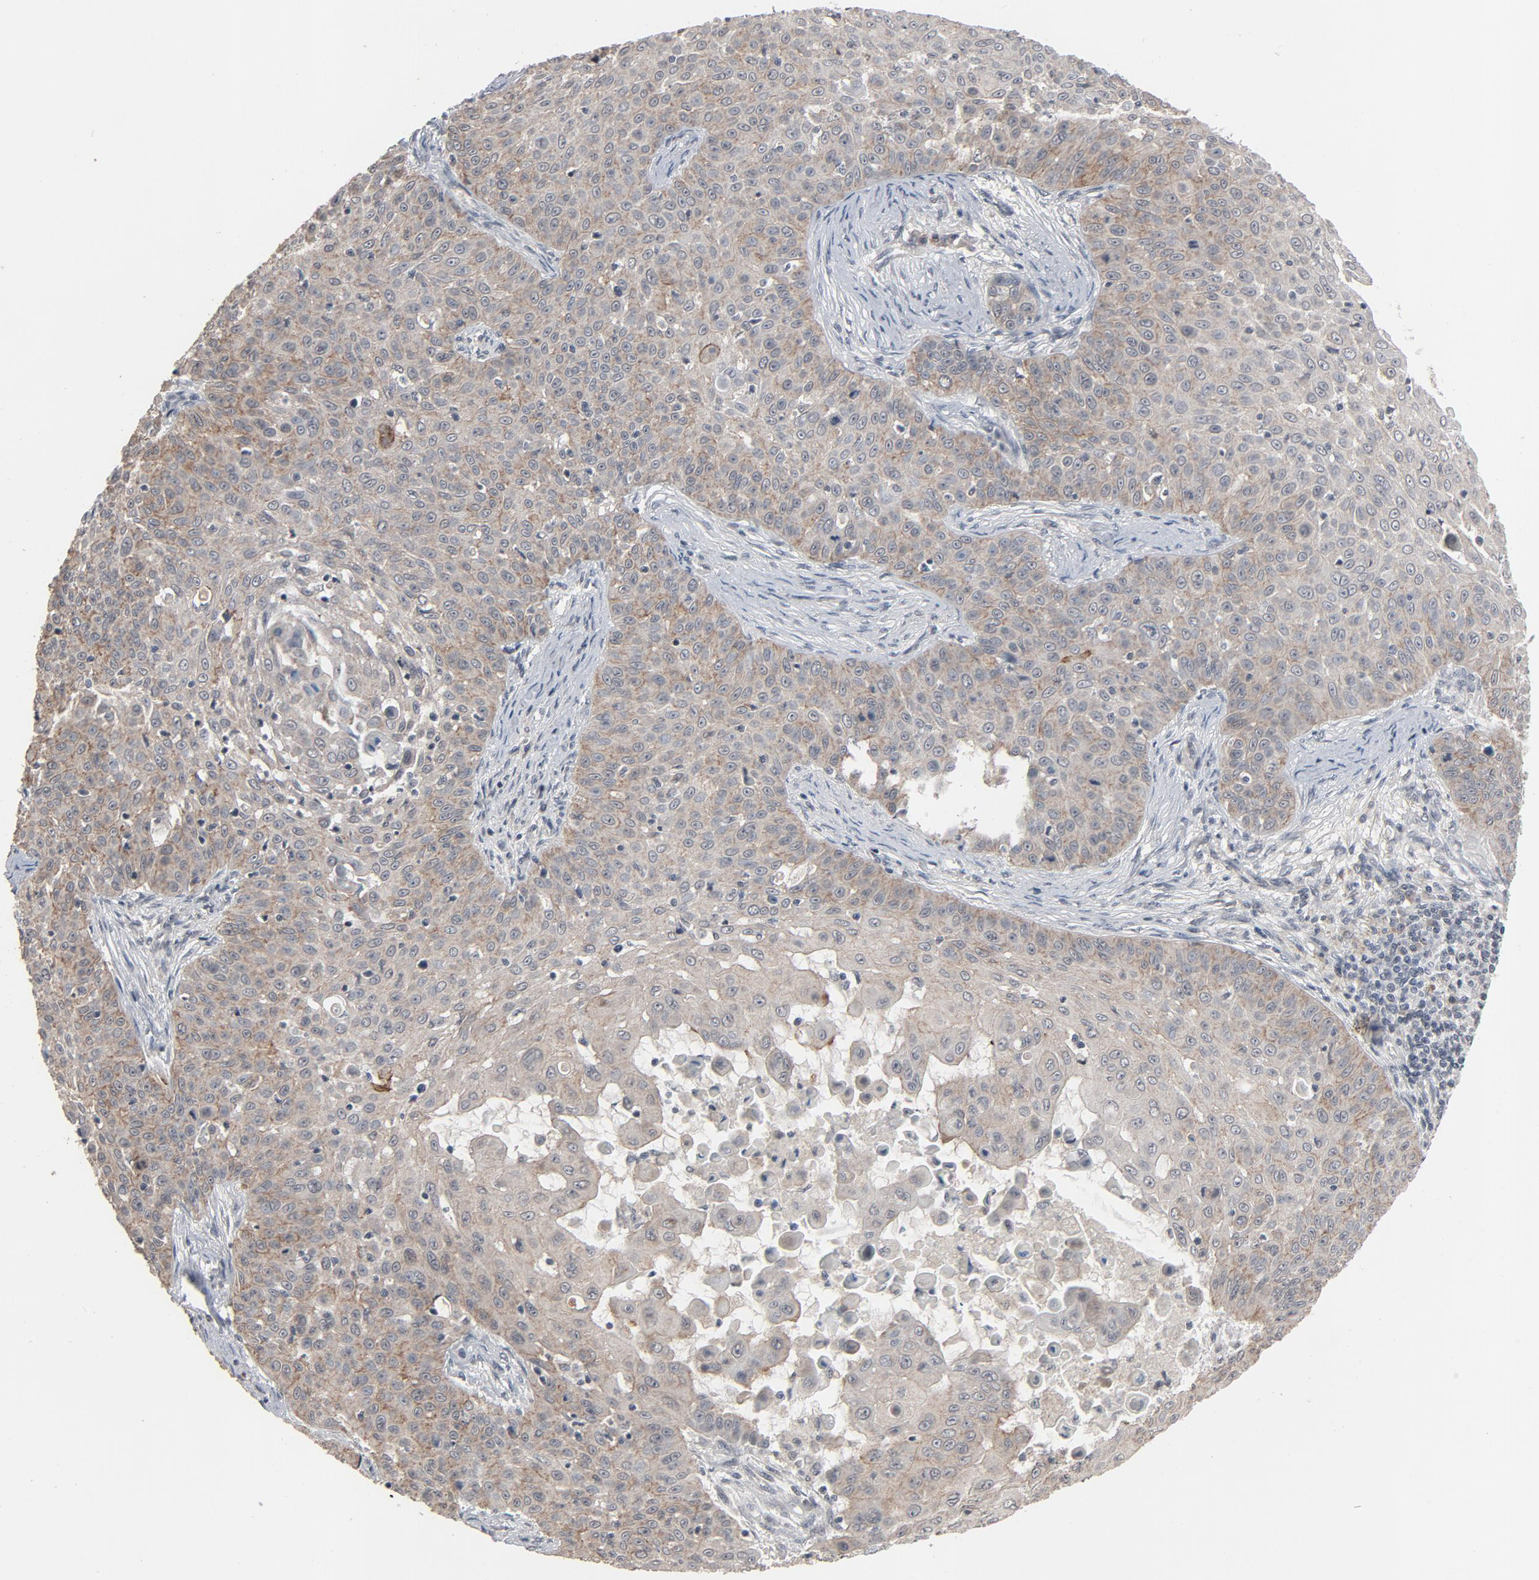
{"staining": {"intensity": "weak", "quantity": ">75%", "location": "cytoplasmic/membranous"}, "tissue": "skin cancer", "cell_type": "Tumor cells", "image_type": "cancer", "snomed": [{"axis": "morphology", "description": "Squamous cell carcinoma, NOS"}, {"axis": "topography", "description": "Skin"}], "caption": "DAB (3,3'-diaminobenzidine) immunohistochemical staining of human skin cancer (squamous cell carcinoma) displays weak cytoplasmic/membranous protein expression in about >75% of tumor cells.", "gene": "MT3", "patient": {"sex": "male", "age": 82}}